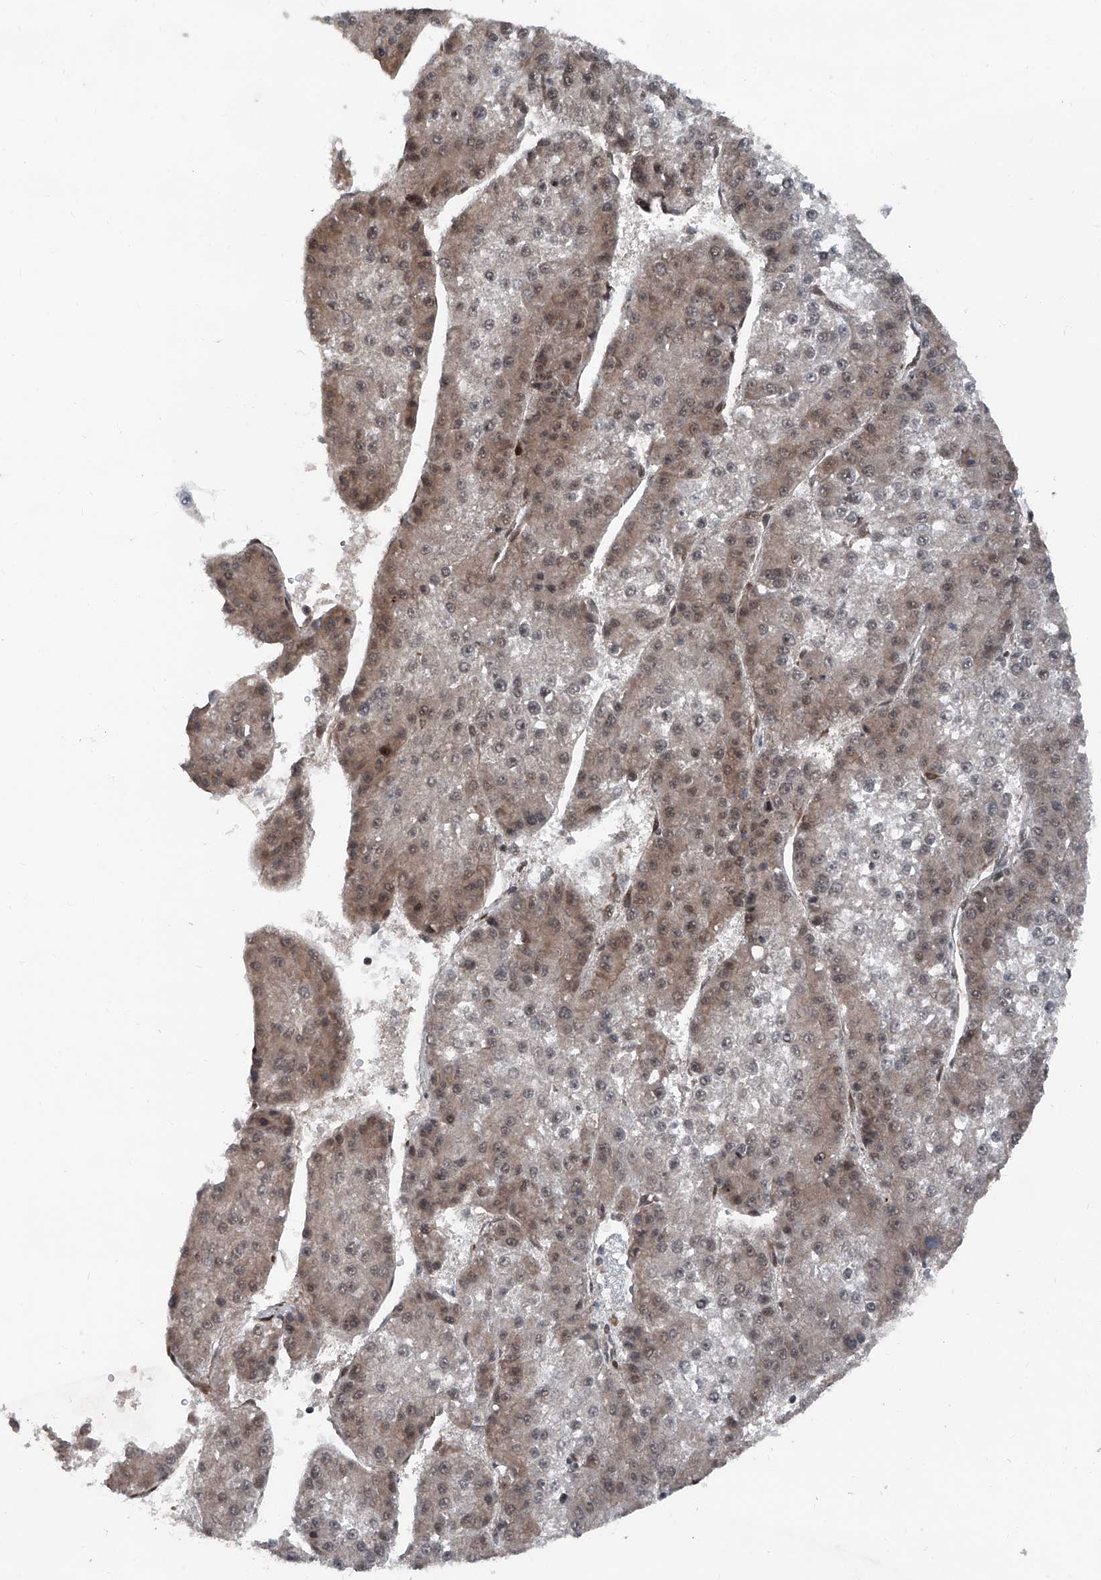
{"staining": {"intensity": "weak", "quantity": "25%-75%", "location": "cytoplasmic/membranous"}, "tissue": "liver cancer", "cell_type": "Tumor cells", "image_type": "cancer", "snomed": [{"axis": "morphology", "description": "Carcinoma, Hepatocellular, NOS"}, {"axis": "topography", "description": "Liver"}], "caption": "Immunohistochemical staining of human hepatocellular carcinoma (liver) displays low levels of weak cytoplasmic/membranous staining in about 25%-75% of tumor cells. The staining was performed using DAB to visualize the protein expression in brown, while the nuclei were stained in blue with hematoxylin (Magnification: 20x).", "gene": "COA7", "patient": {"sex": "female", "age": 73}}